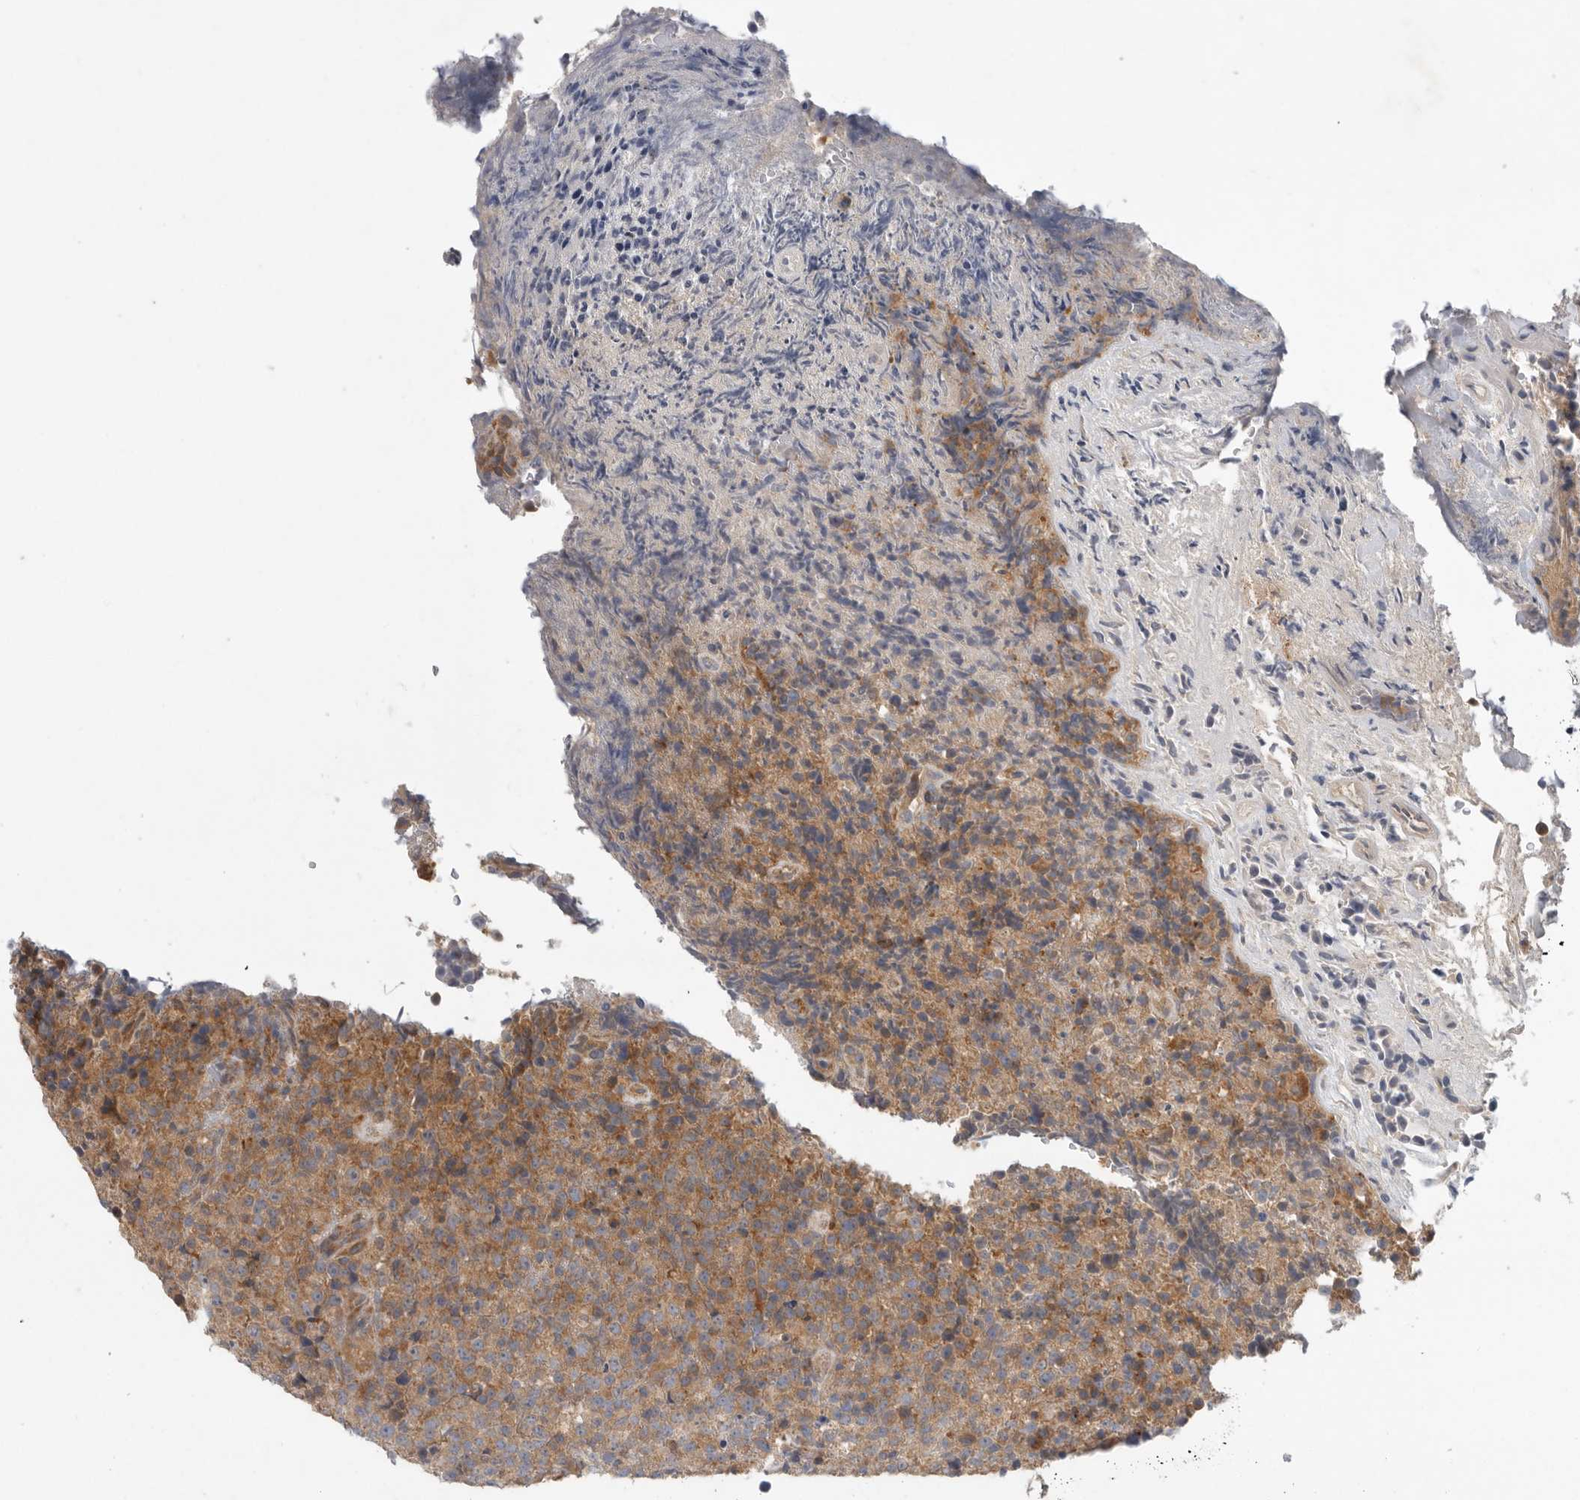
{"staining": {"intensity": "moderate", "quantity": ">75%", "location": "cytoplasmic/membranous"}, "tissue": "lymphoma", "cell_type": "Tumor cells", "image_type": "cancer", "snomed": [{"axis": "morphology", "description": "Malignant lymphoma, non-Hodgkin's type, High grade"}, {"axis": "topography", "description": "Lymph node"}], "caption": "The micrograph reveals staining of lymphoma, revealing moderate cytoplasmic/membranous protein positivity (brown color) within tumor cells.", "gene": "C1orf109", "patient": {"sex": "male", "age": 13}}